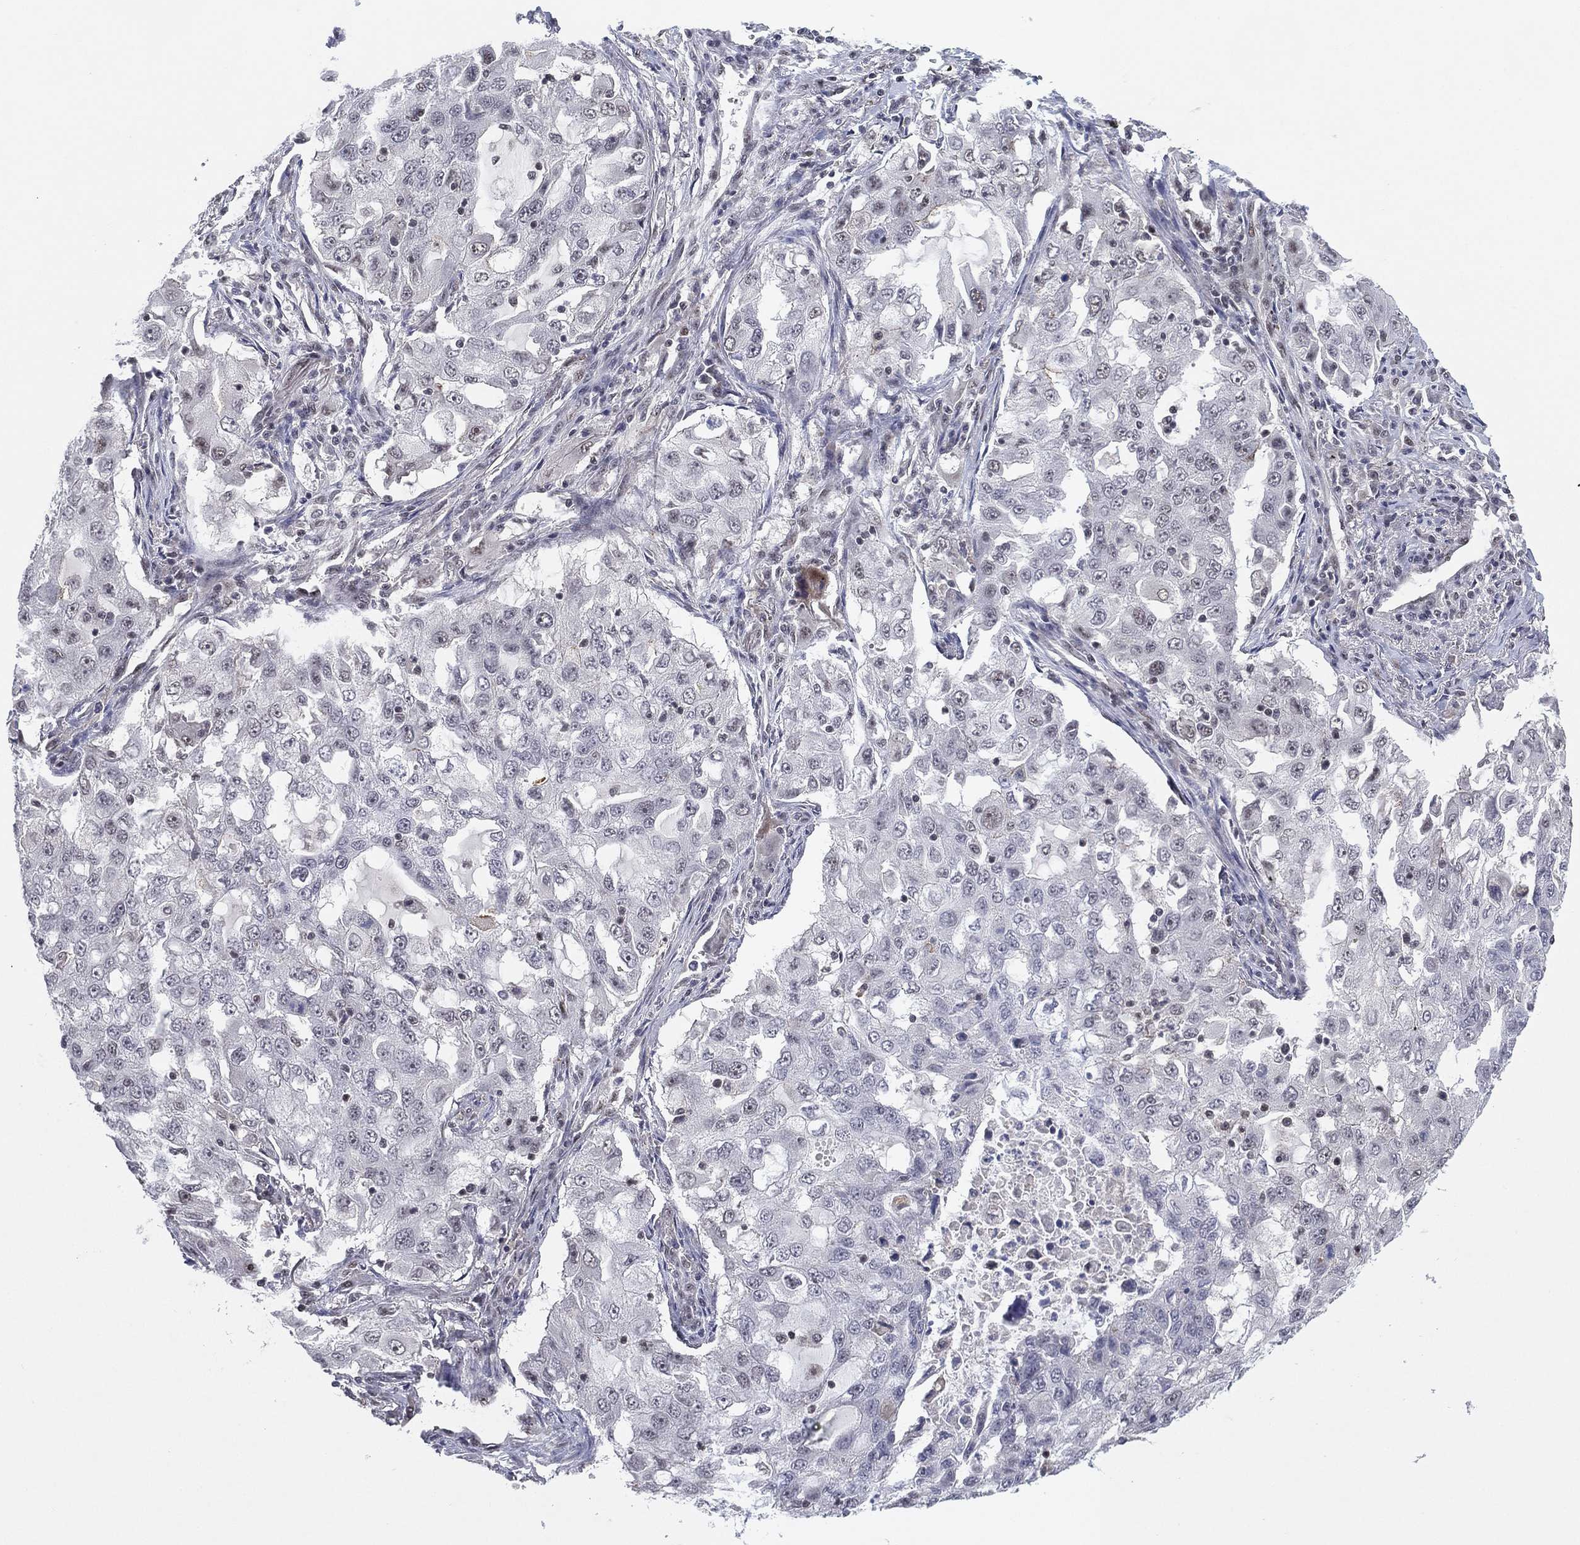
{"staining": {"intensity": "negative", "quantity": "none", "location": "none"}, "tissue": "lung cancer", "cell_type": "Tumor cells", "image_type": "cancer", "snomed": [{"axis": "morphology", "description": "Adenocarcinoma, NOS"}, {"axis": "topography", "description": "Lung"}], "caption": "Human adenocarcinoma (lung) stained for a protein using immunohistochemistry (IHC) displays no expression in tumor cells.", "gene": "DGCR8", "patient": {"sex": "female", "age": 61}}